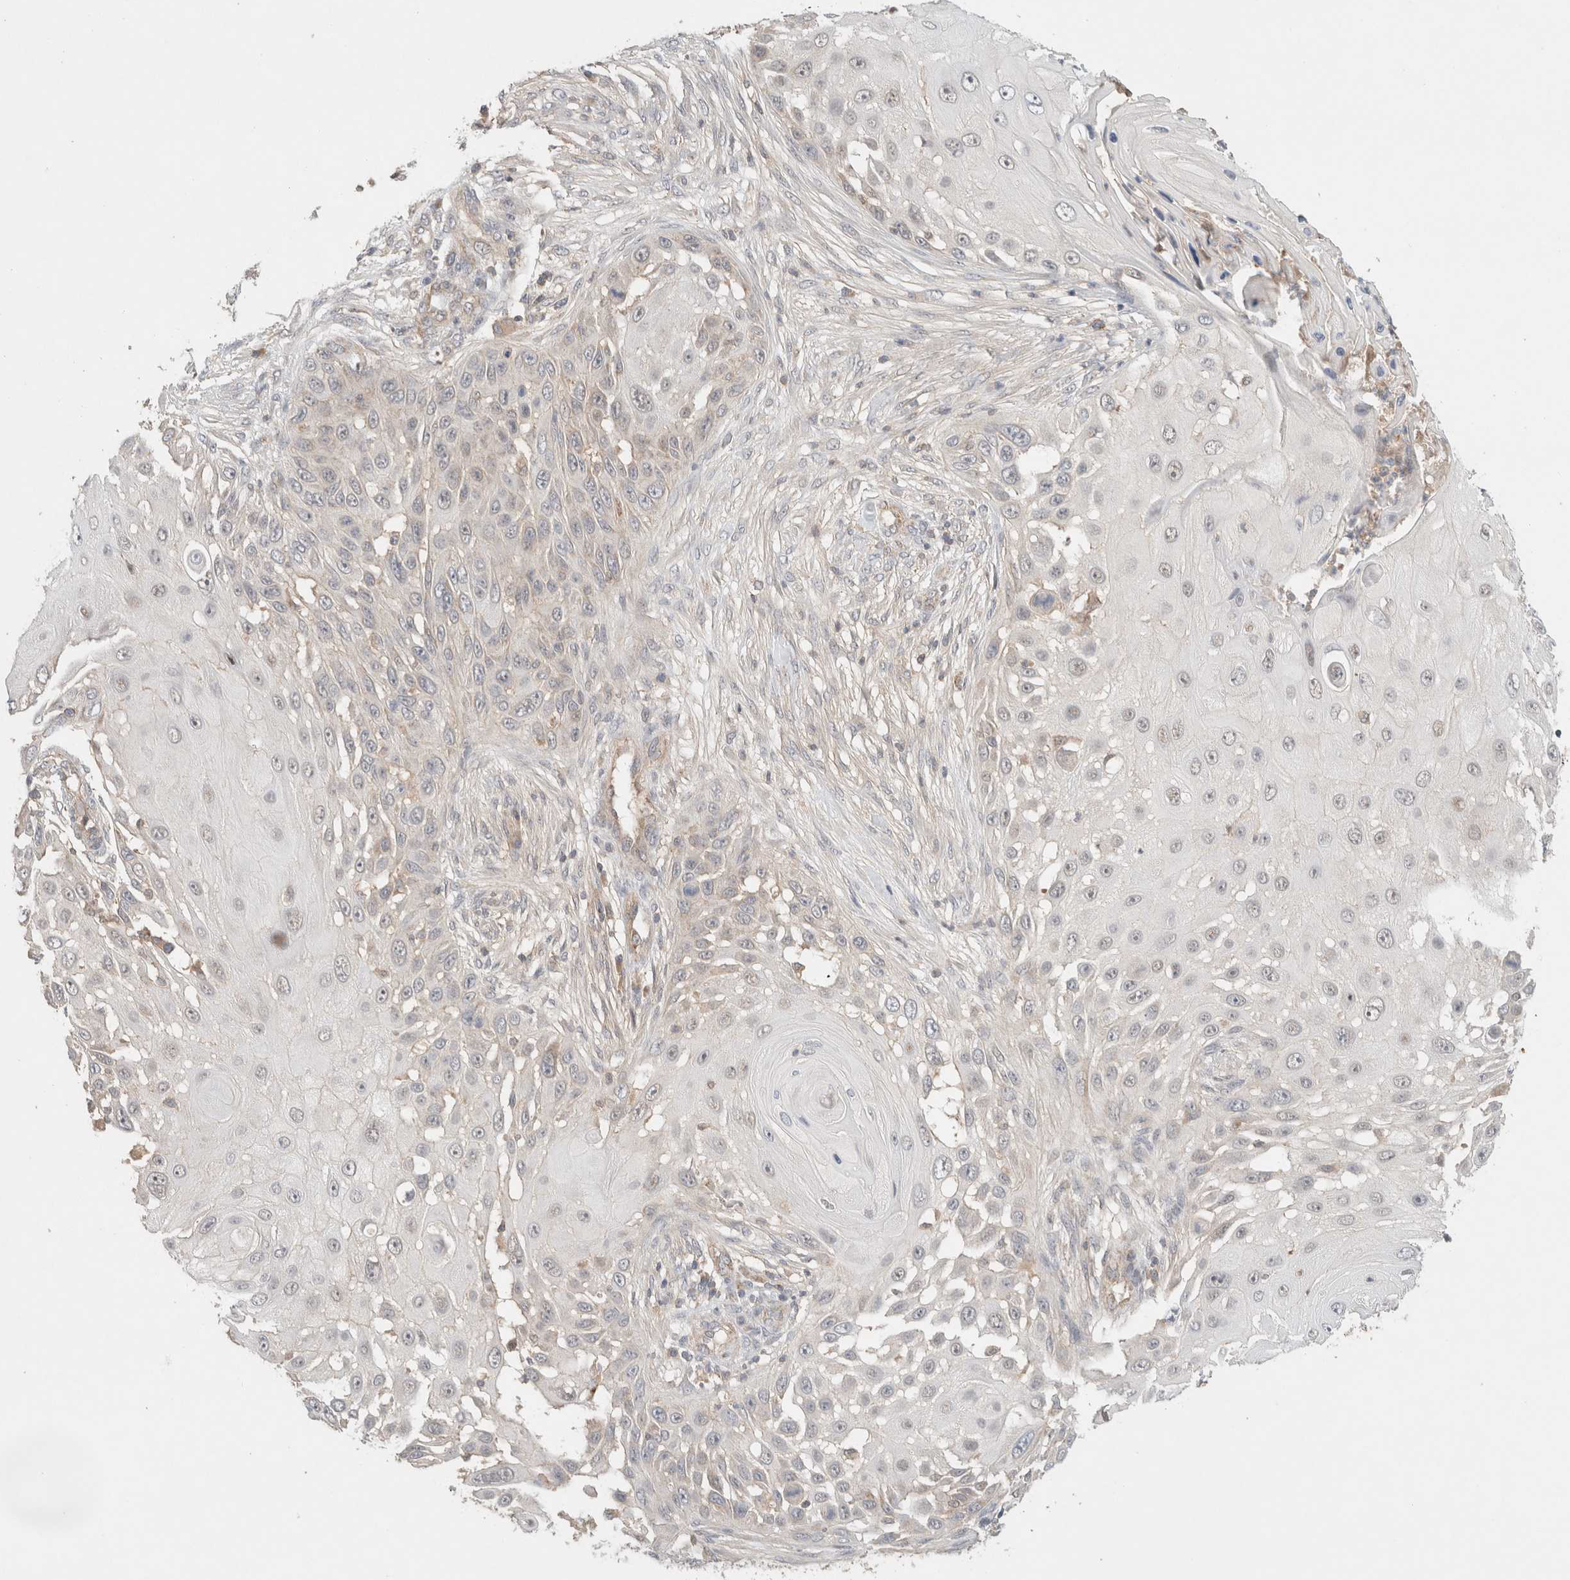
{"staining": {"intensity": "negative", "quantity": "none", "location": "none"}, "tissue": "skin cancer", "cell_type": "Tumor cells", "image_type": "cancer", "snomed": [{"axis": "morphology", "description": "Squamous cell carcinoma, NOS"}, {"axis": "topography", "description": "Skin"}], "caption": "Tumor cells are negative for protein expression in human skin cancer (squamous cell carcinoma).", "gene": "MRM3", "patient": {"sex": "female", "age": 44}}